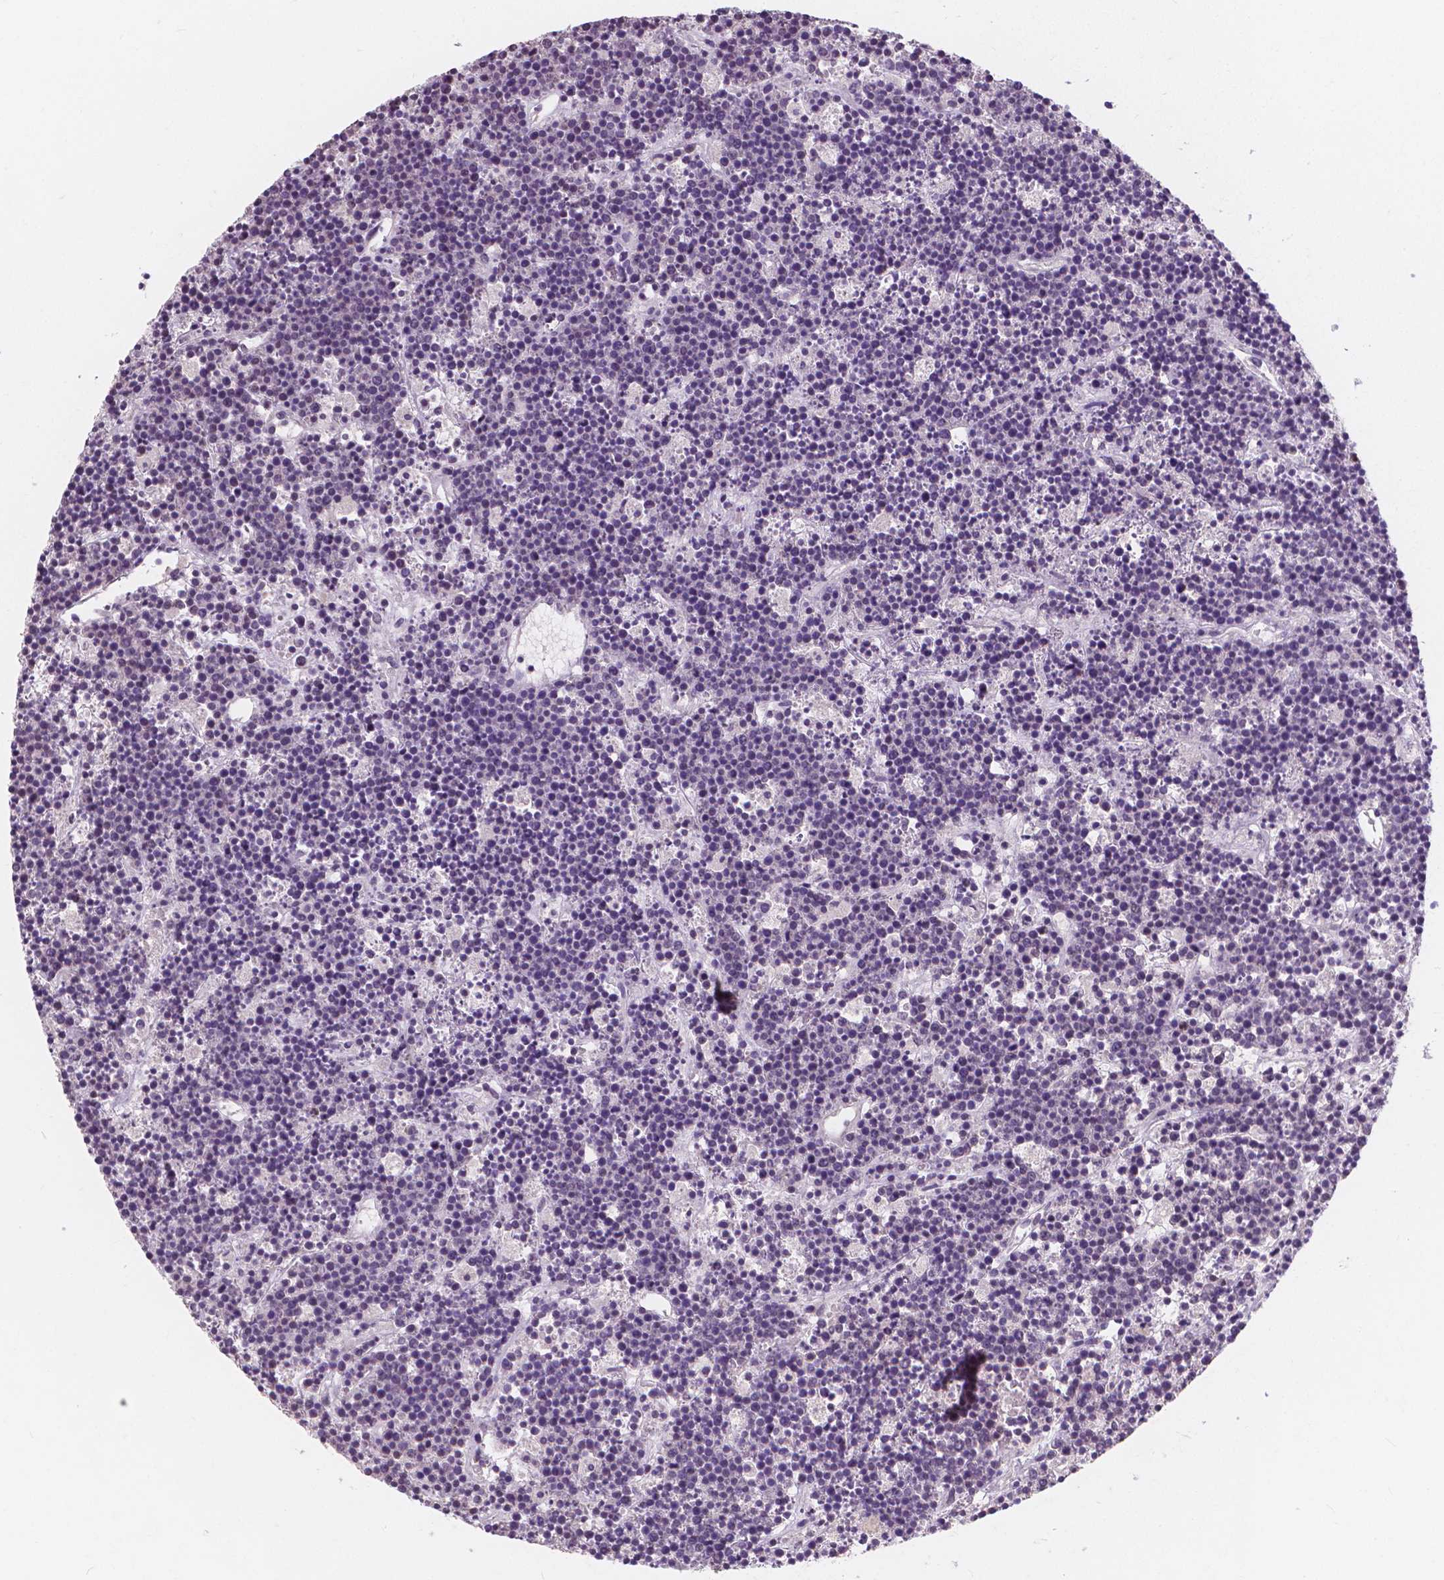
{"staining": {"intensity": "negative", "quantity": "none", "location": "none"}, "tissue": "lymphoma", "cell_type": "Tumor cells", "image_type": "cancer", "snomed": [{"axis": "morphology", "description": "Malignant lymphoma, non-Hodgkin's type, High grade"}, {"axis": "topography", "description": "Ovary"}], "caption": "Tumor cells are negative for protein expression in human high-grade malignant lymphoma, non-Hodgkin's type.", "gene": "NOLC1", "patient": {"sex": "female", "age": 56}}